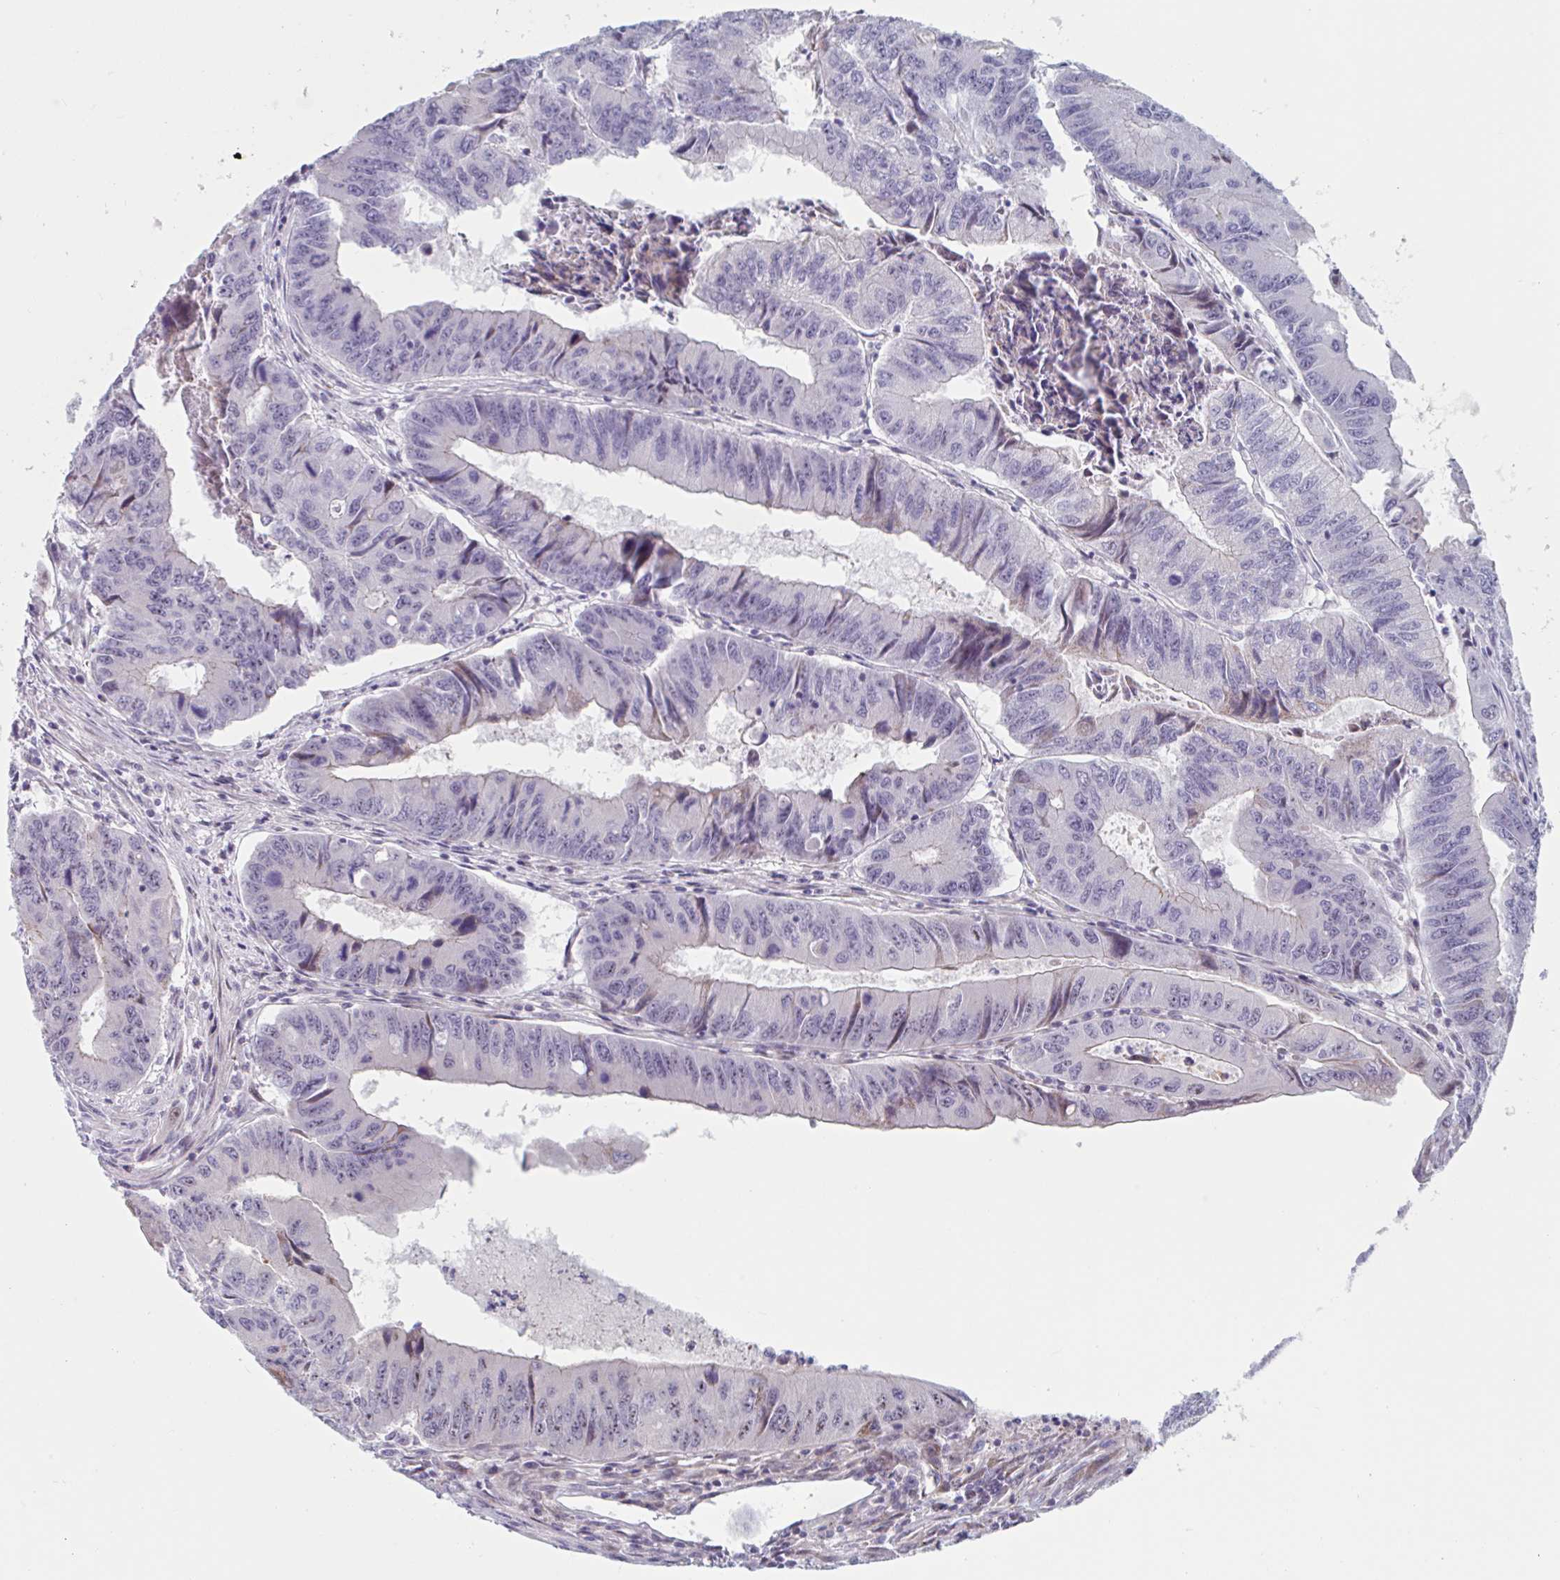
{"staining": {"intensity": "negative", "quantity": "none", "location": "none"}, "tissue": "colorectal cancer", "cell_type": "Tumor cells", "image_type": "cancer", "snomed": [{"axis": "morphology", "description": "Adenocarcinoma, NOS"}, {"axis": "topography", "description": "Colon"}], "caption": "Colorectal adenocarcinoma stained for a protein using immunohistochemistry (IHC) demonstrates no expression tumor cells.", "gene": "DUXA", "patient": {"sex": "male", "age": 53}}